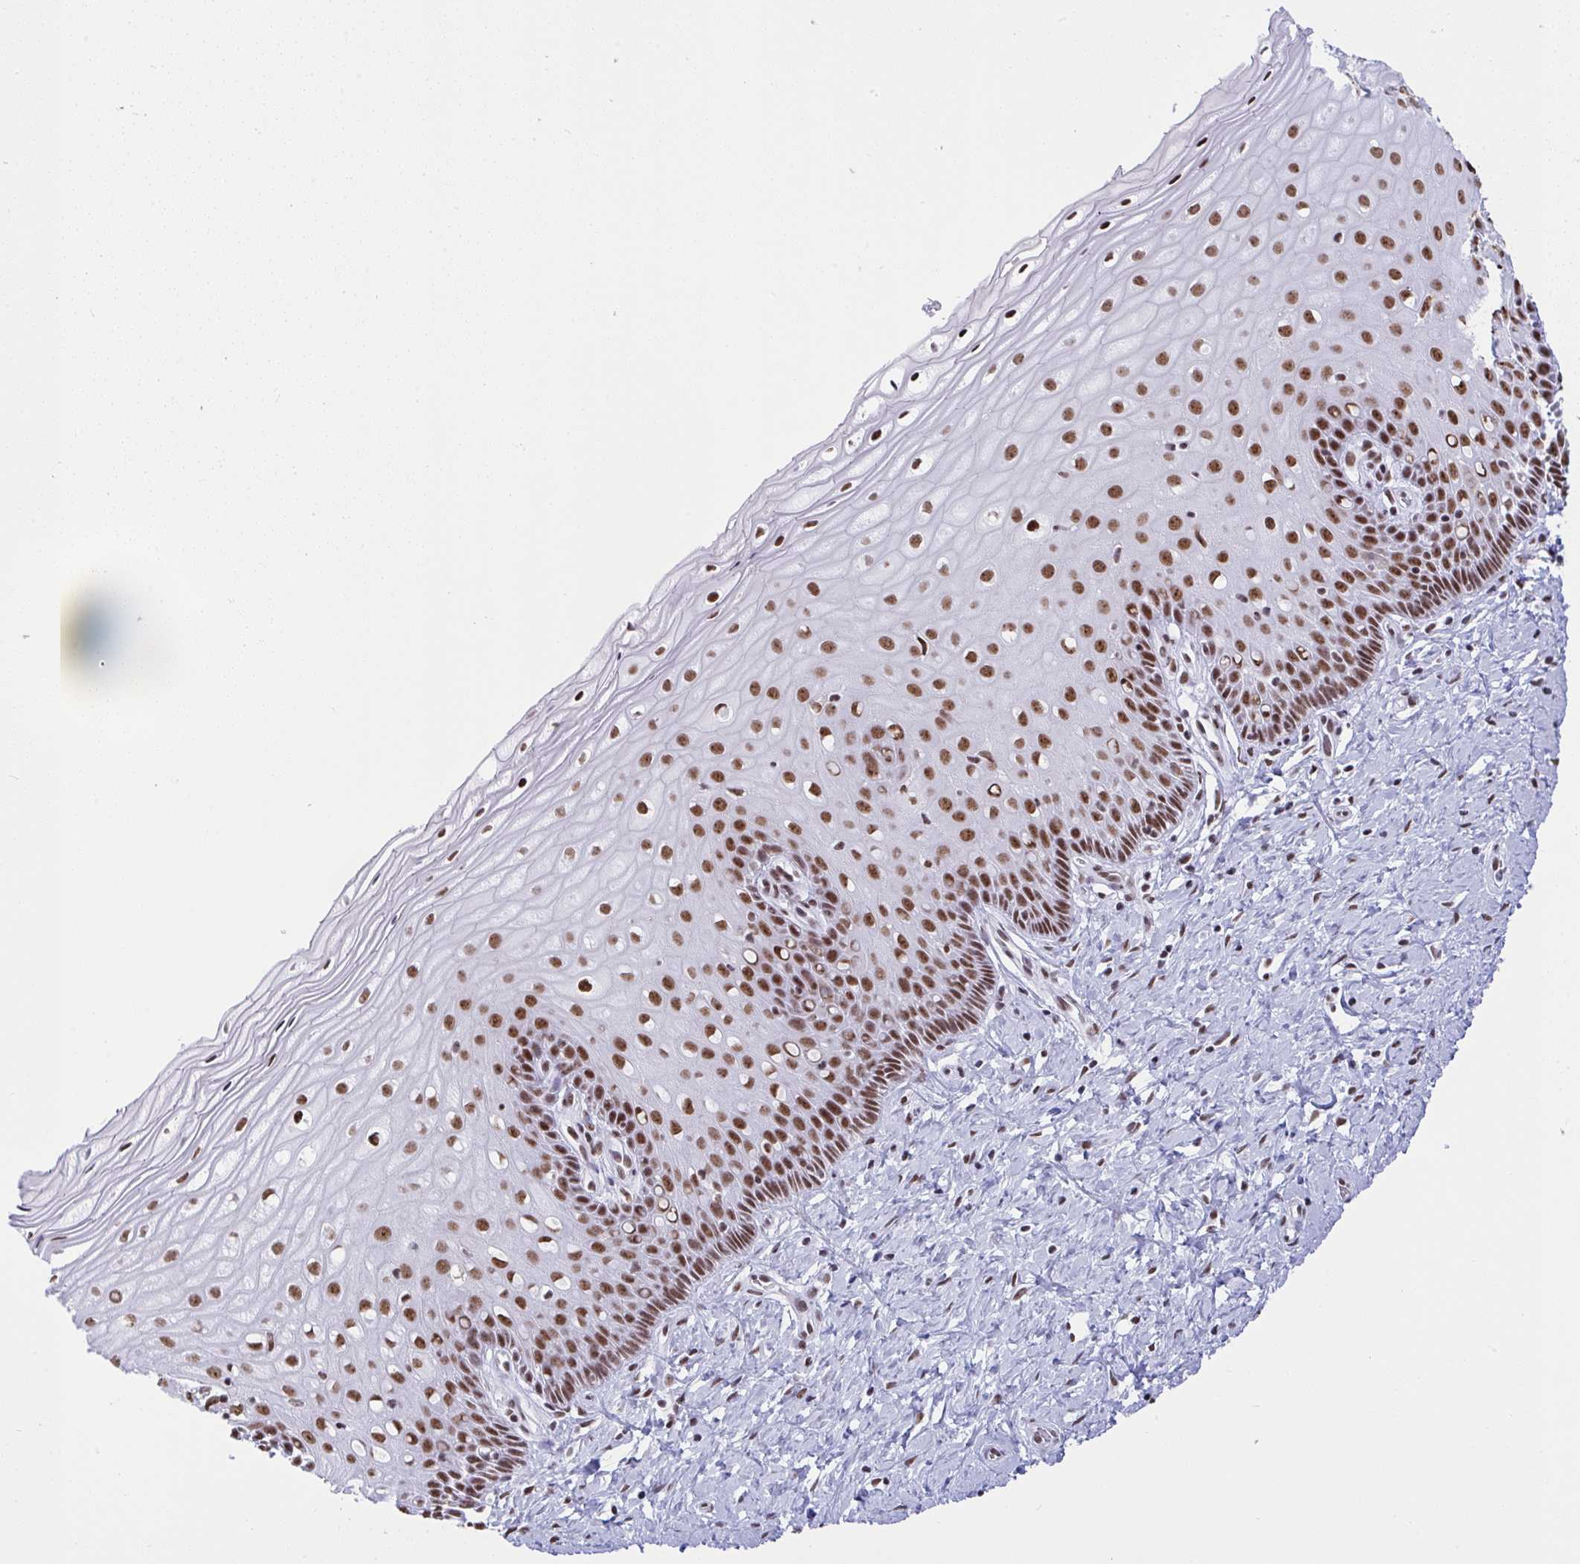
{"staining": {"intensity": "strong", "quantity": ">75%", "location": "nuclear"}, "tissue": "cervix", "cell_type": "Glandular cells", "image_type": "normal", "snomed": [{"axis": "morphology", "description": "Normal tissue, NOS"}, {"axis": "topography", "description": "Cervix"}], "caption": "Immunohistochemistry of normal human cervix reveals high levels of strong nuclear expression in about >75% of glandular cells. The staining was performed using DAB, with brown indicating positive protein expression. Nuclei are stained blue with hematoxylin.", "gene": "DDX52", "patient": {"sex": "female", "age": 37}}